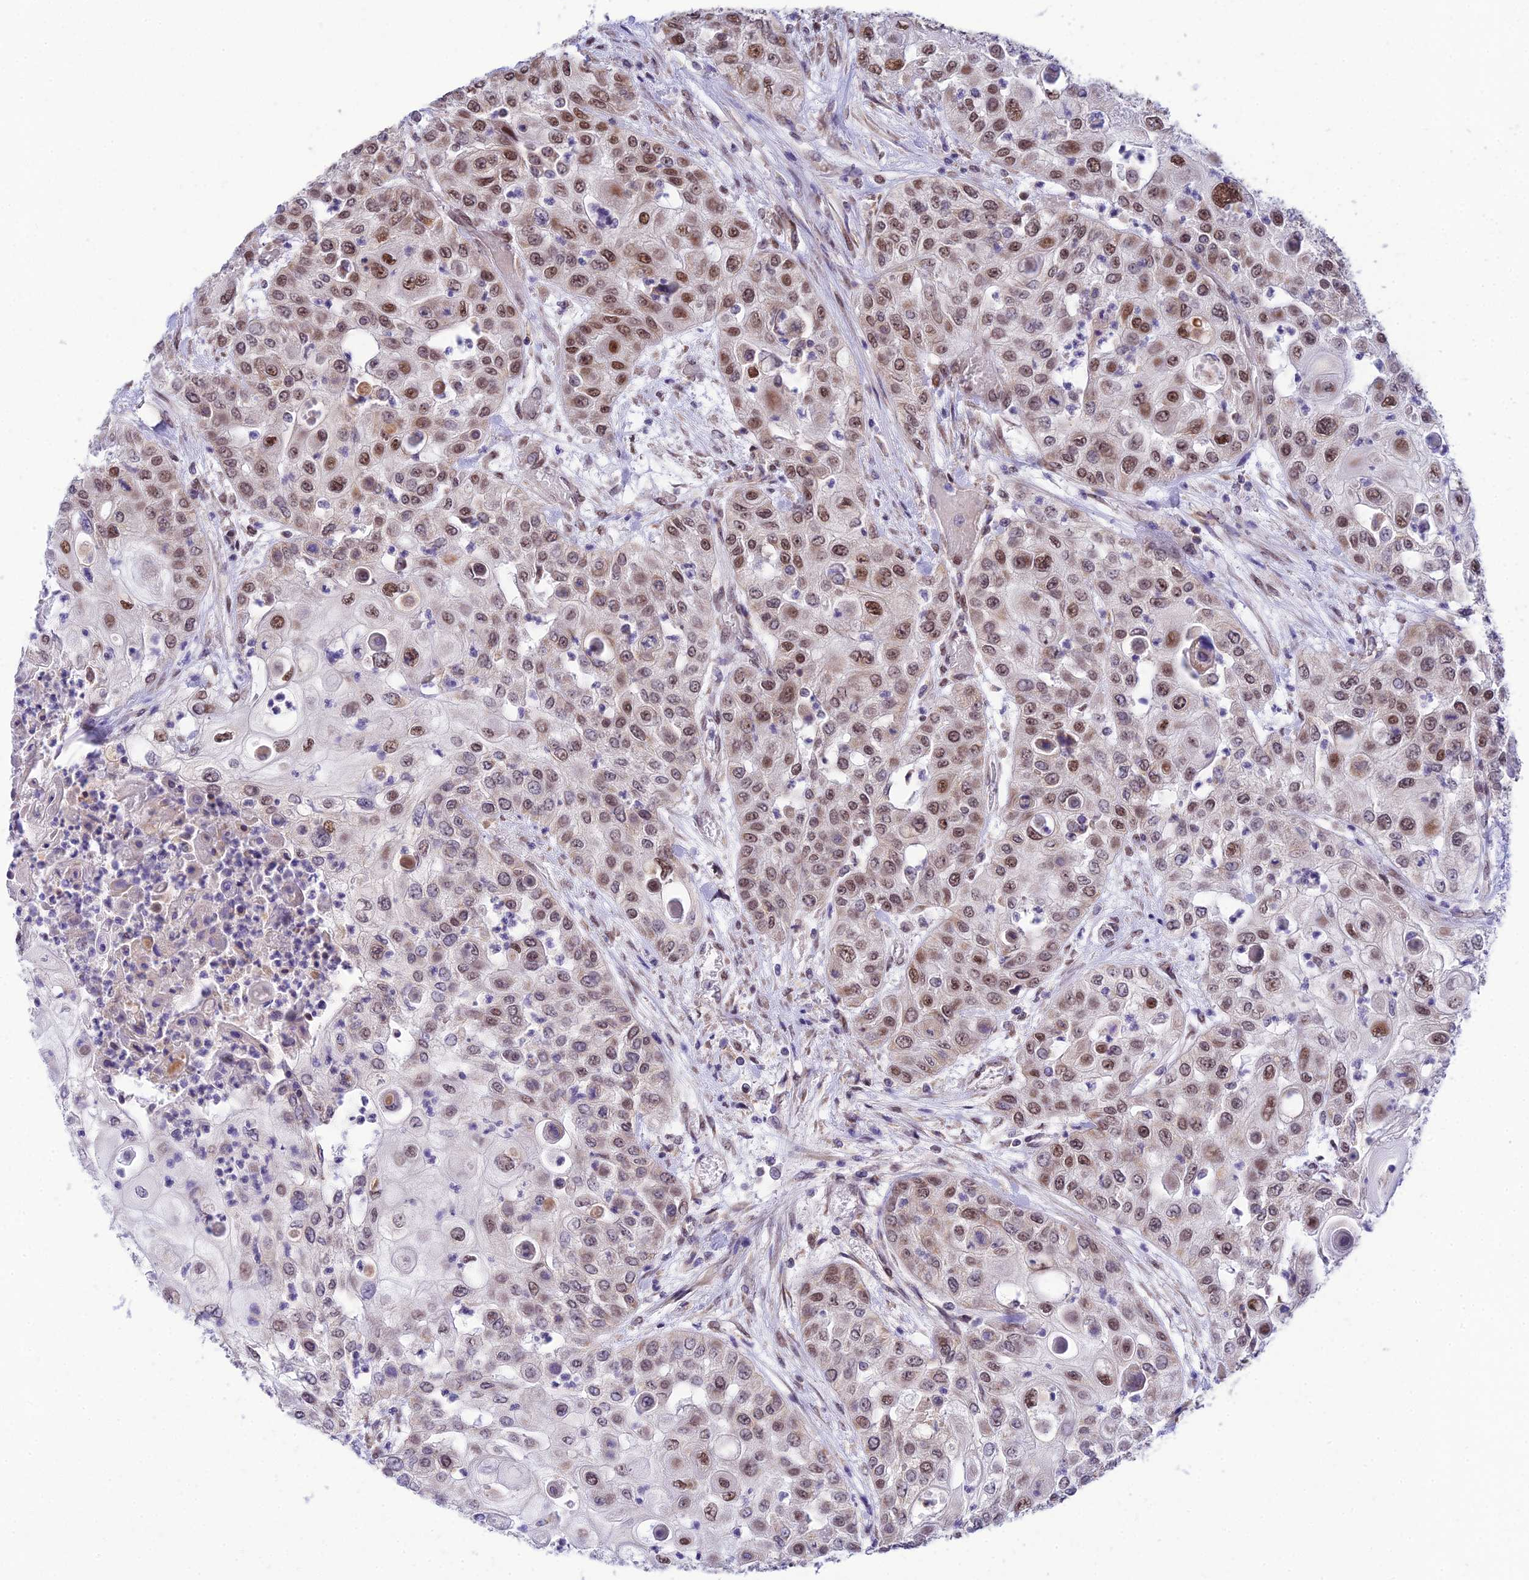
{"staining": {"intensity": "moderate", "quantity": "25%-75%", "location": "nuclear"}, "tissue": "urothelial cancer", "cell_type": "Tumor cells", "image_type": "cancer", "snomed": [{"axis": "morphology", "description": "Urothelial carcinoma, High grade"}, {"axis": "topography", "description": "Urinary bladder"}], "caption": "Immunohistochemical staining of human high-grade urothelial carcinoma reveals moderate nuclear protein expression in about 25%-75% of tumor cells.", "gene": "C2orf49", "patient": {"sex": "female", "age": 79}}